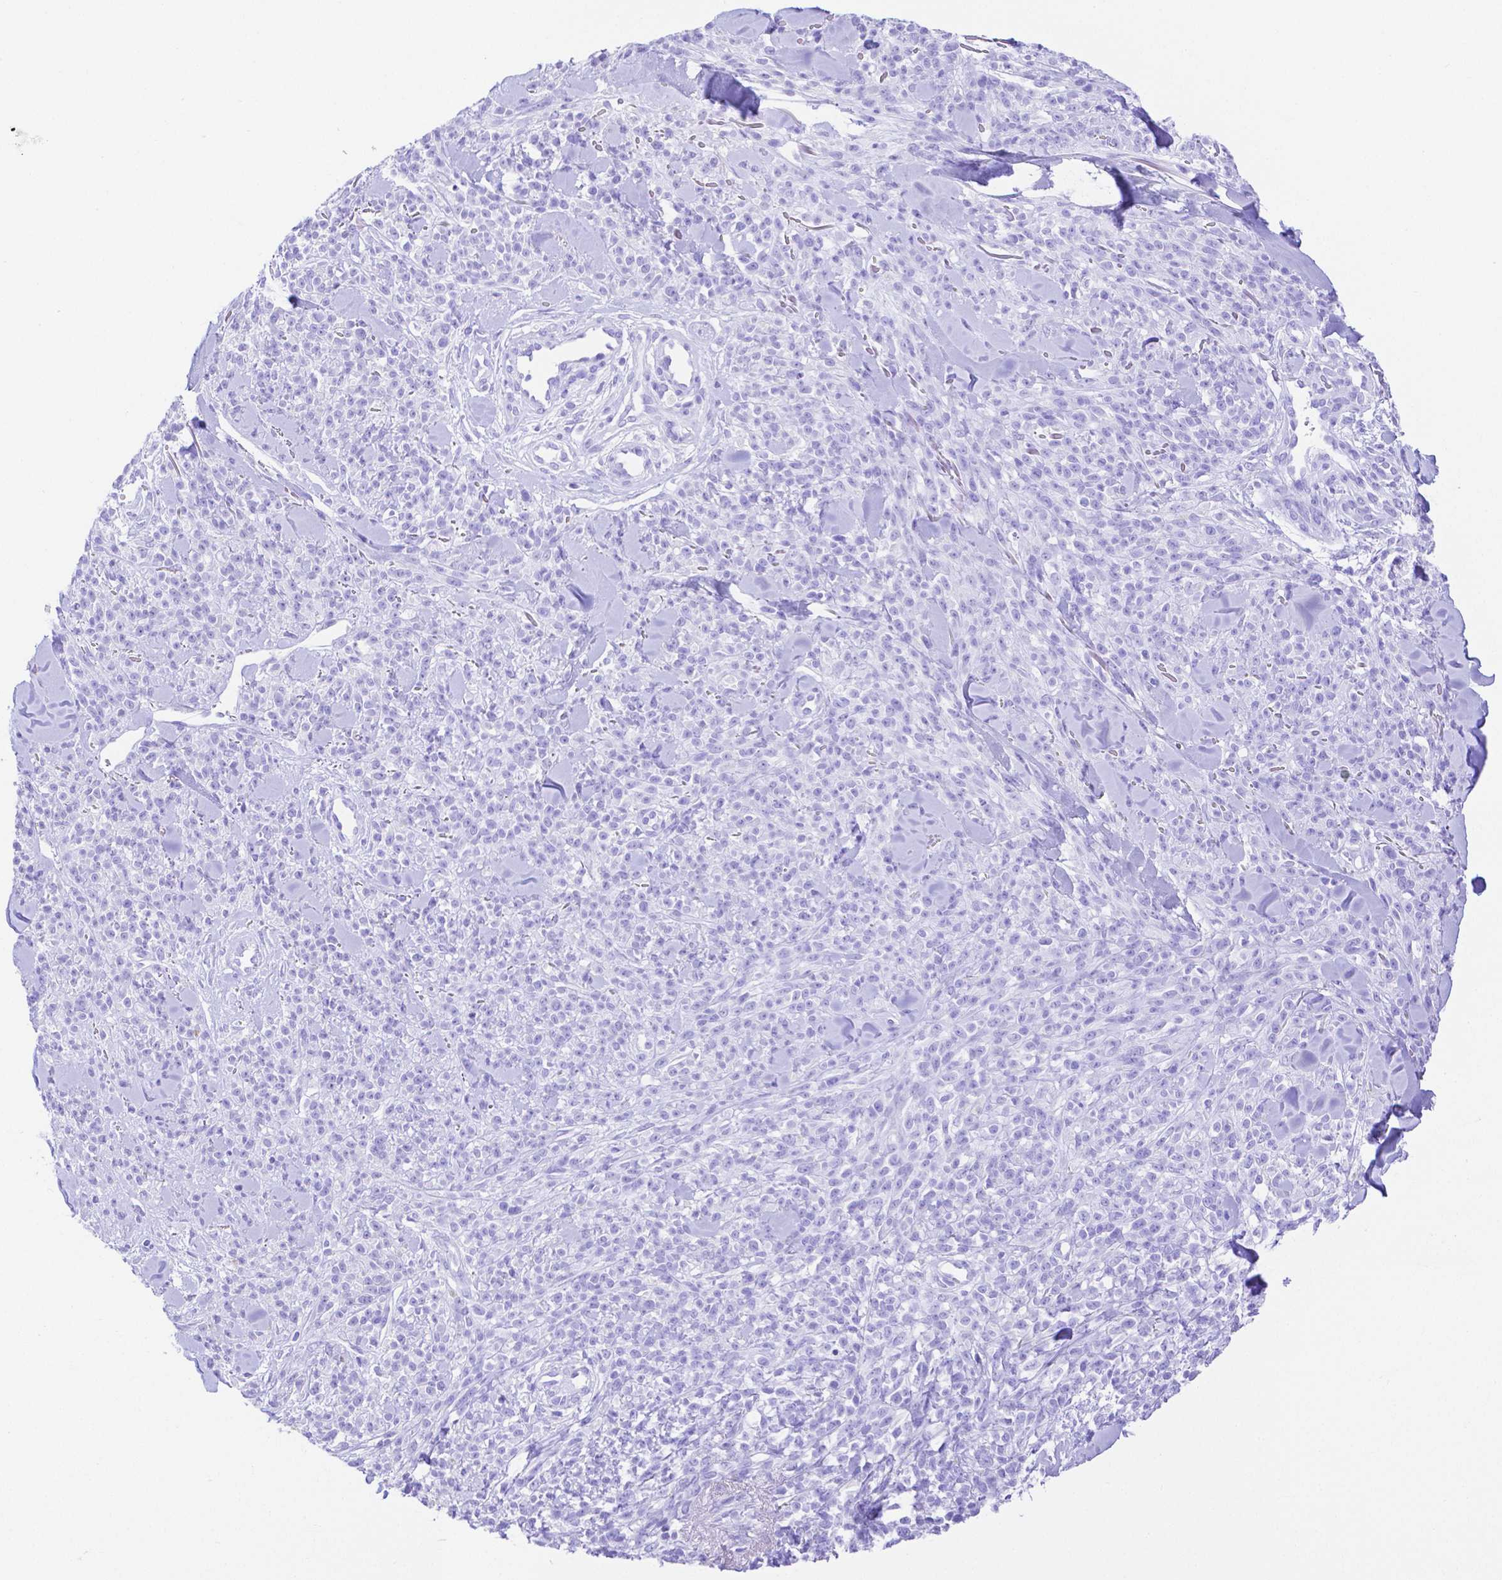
{"staining": {"intensity": "negative", "quantity": "none", "location": "none"}, "tissue": "melanoma", "cell_type": "Tumor cells", "image_type": "cancer", "snomed": [{"axis": "morphology", "description": "Malignant melanoma, NOS"}, {"axis": "topography", "description": "Skin"}, {"axis": "topography", "description": "Skin of trunk"}], "caption": "Tumor cells are negative for protein expression in human malignant melanoma.", "gene": "SMR3A", "patient": {"sex": "male", "age": 74}}